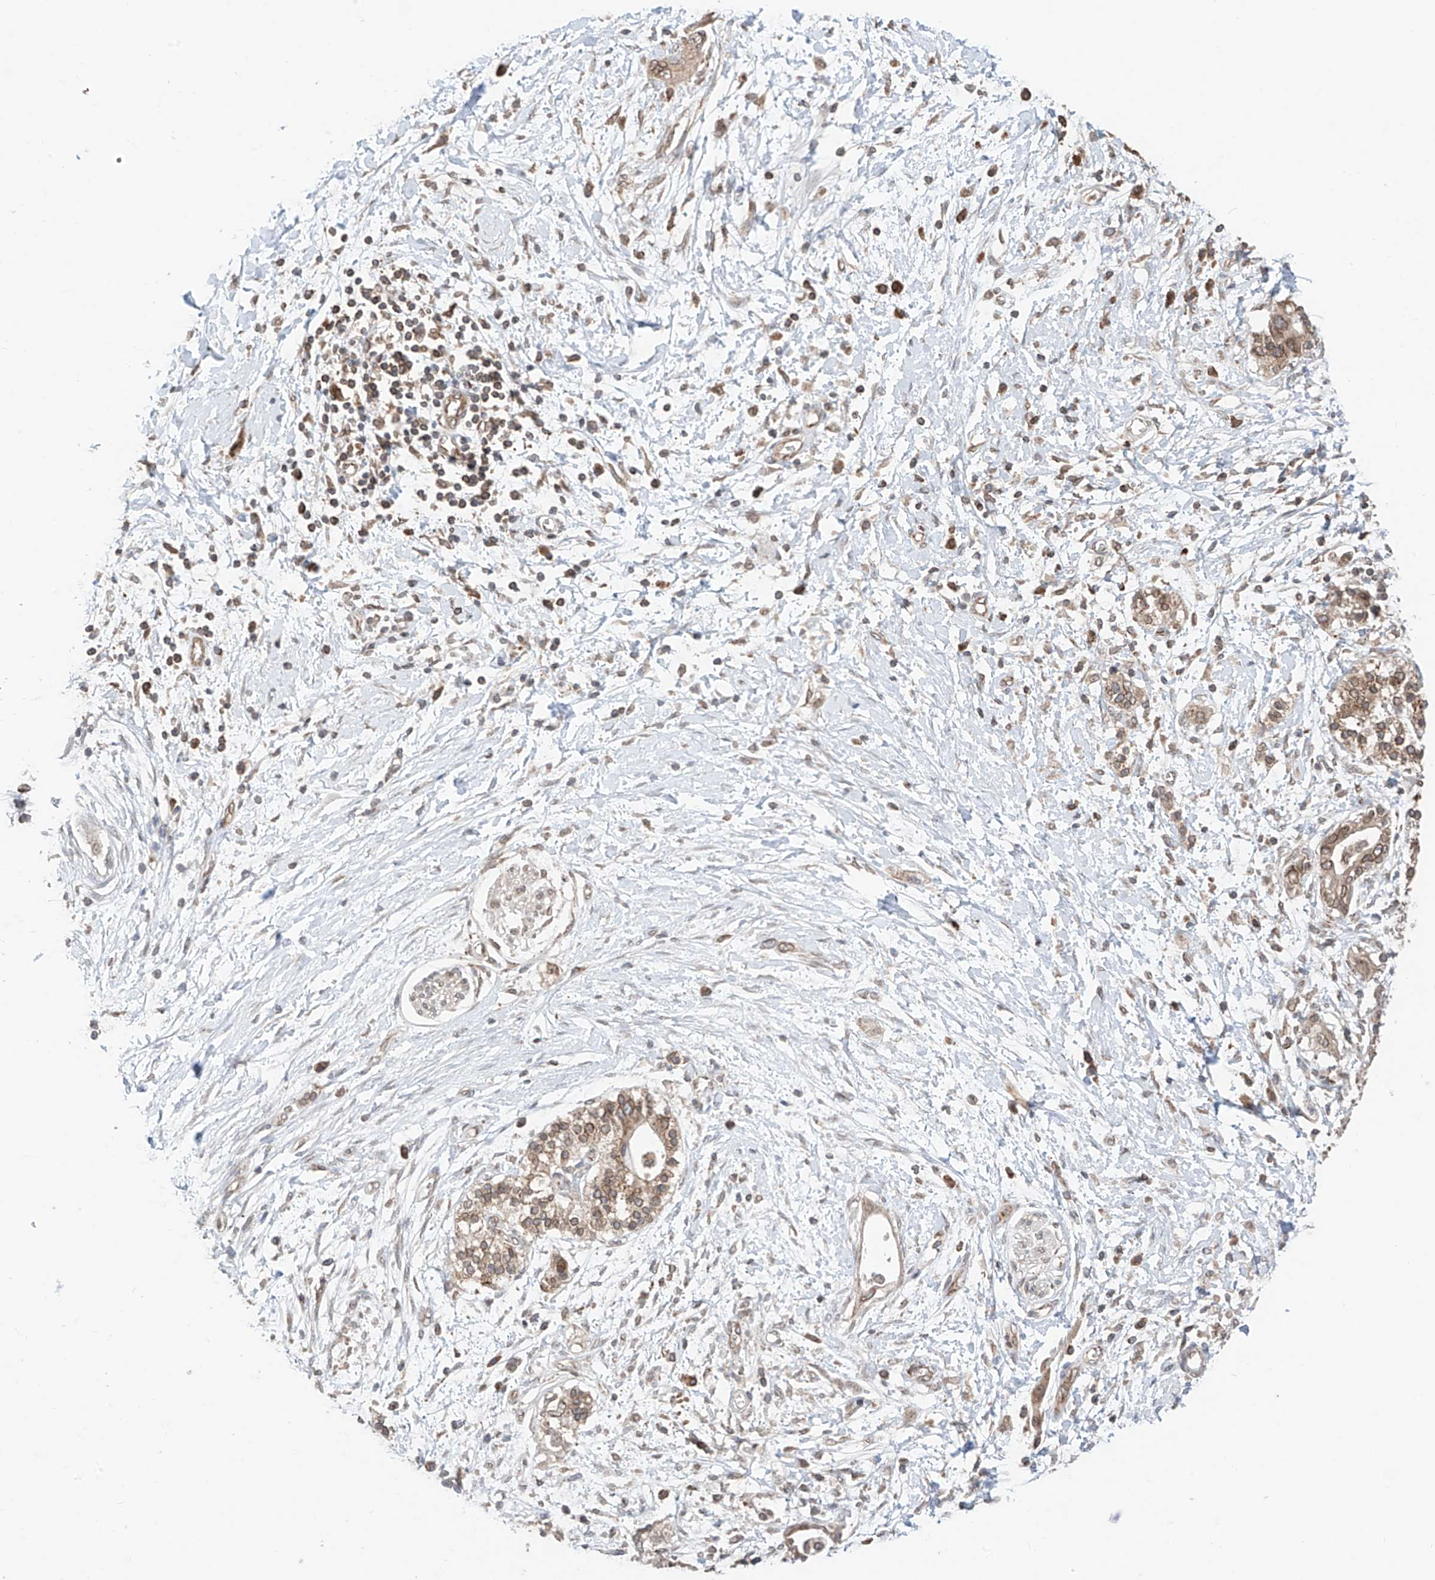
{"staining": {"intensity": "moderate", "quantity": "25%-75%", "location": "cytoplasmic/membranous,nuclear"}, "tissue": "pancreatic cancer", "cell_type": "Tumor cells", "image_type": "cancer", "snomed": [{"axis": "morphology", "description": "Normal tissue, NOS"}, {"axis": "morphology", "description": "Adenocarcinoma, NOS"}, {"axis": "topography", "description": "Pancreas"}, {"axis": "topography", "description": "Peripheral nerve tissue"}], "caption": "Immunohistochemistry histopathology image of pancreatic cancer stained for a protein (brown), which displays medium levels of moderate cytoplasmic/membranous and nuclear staining in approximately 25%-75% of tumor cells.", "gene": "AHCTF1", "patient": {"sex": "male", "age": 59}}